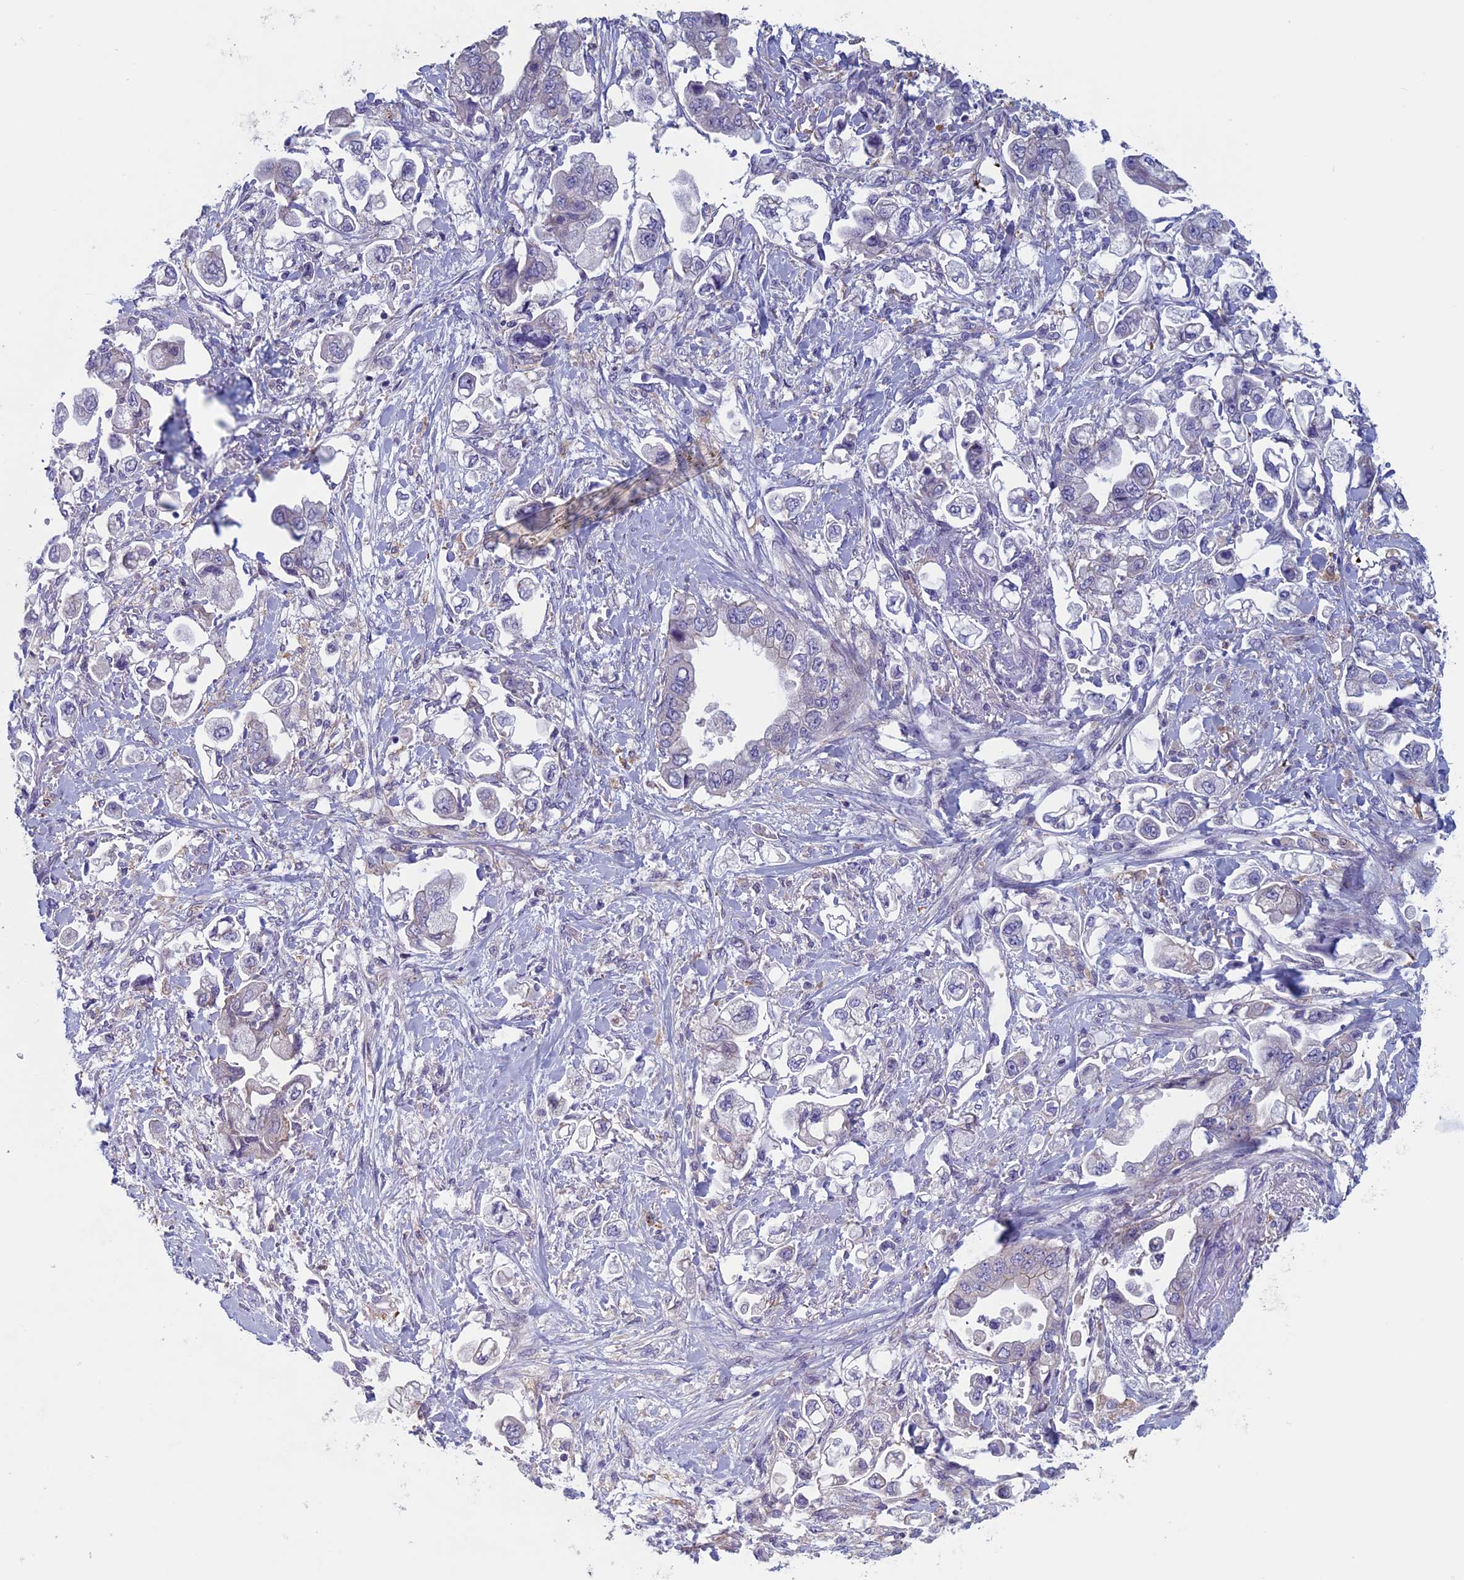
{"staining": {"intensity": "negative", "quantity": "none", "location": "none"}, "tissue": "stomach cancer", "cell_type": "Tumor cells", "image_type": "cancer", "snomed": [{"axis": "morphology", "description": "Adenocarcinoma, NOS"}, {"axis": "topography", "description": "Stomach"}], "caption": "Immunohistochemical staining of human stomach cancer (adenocarcinoma) exhibits no significant positivity in tumor cells.", "gene": "CNOT6L", "patient": {"sex": "male", "age": 62}}